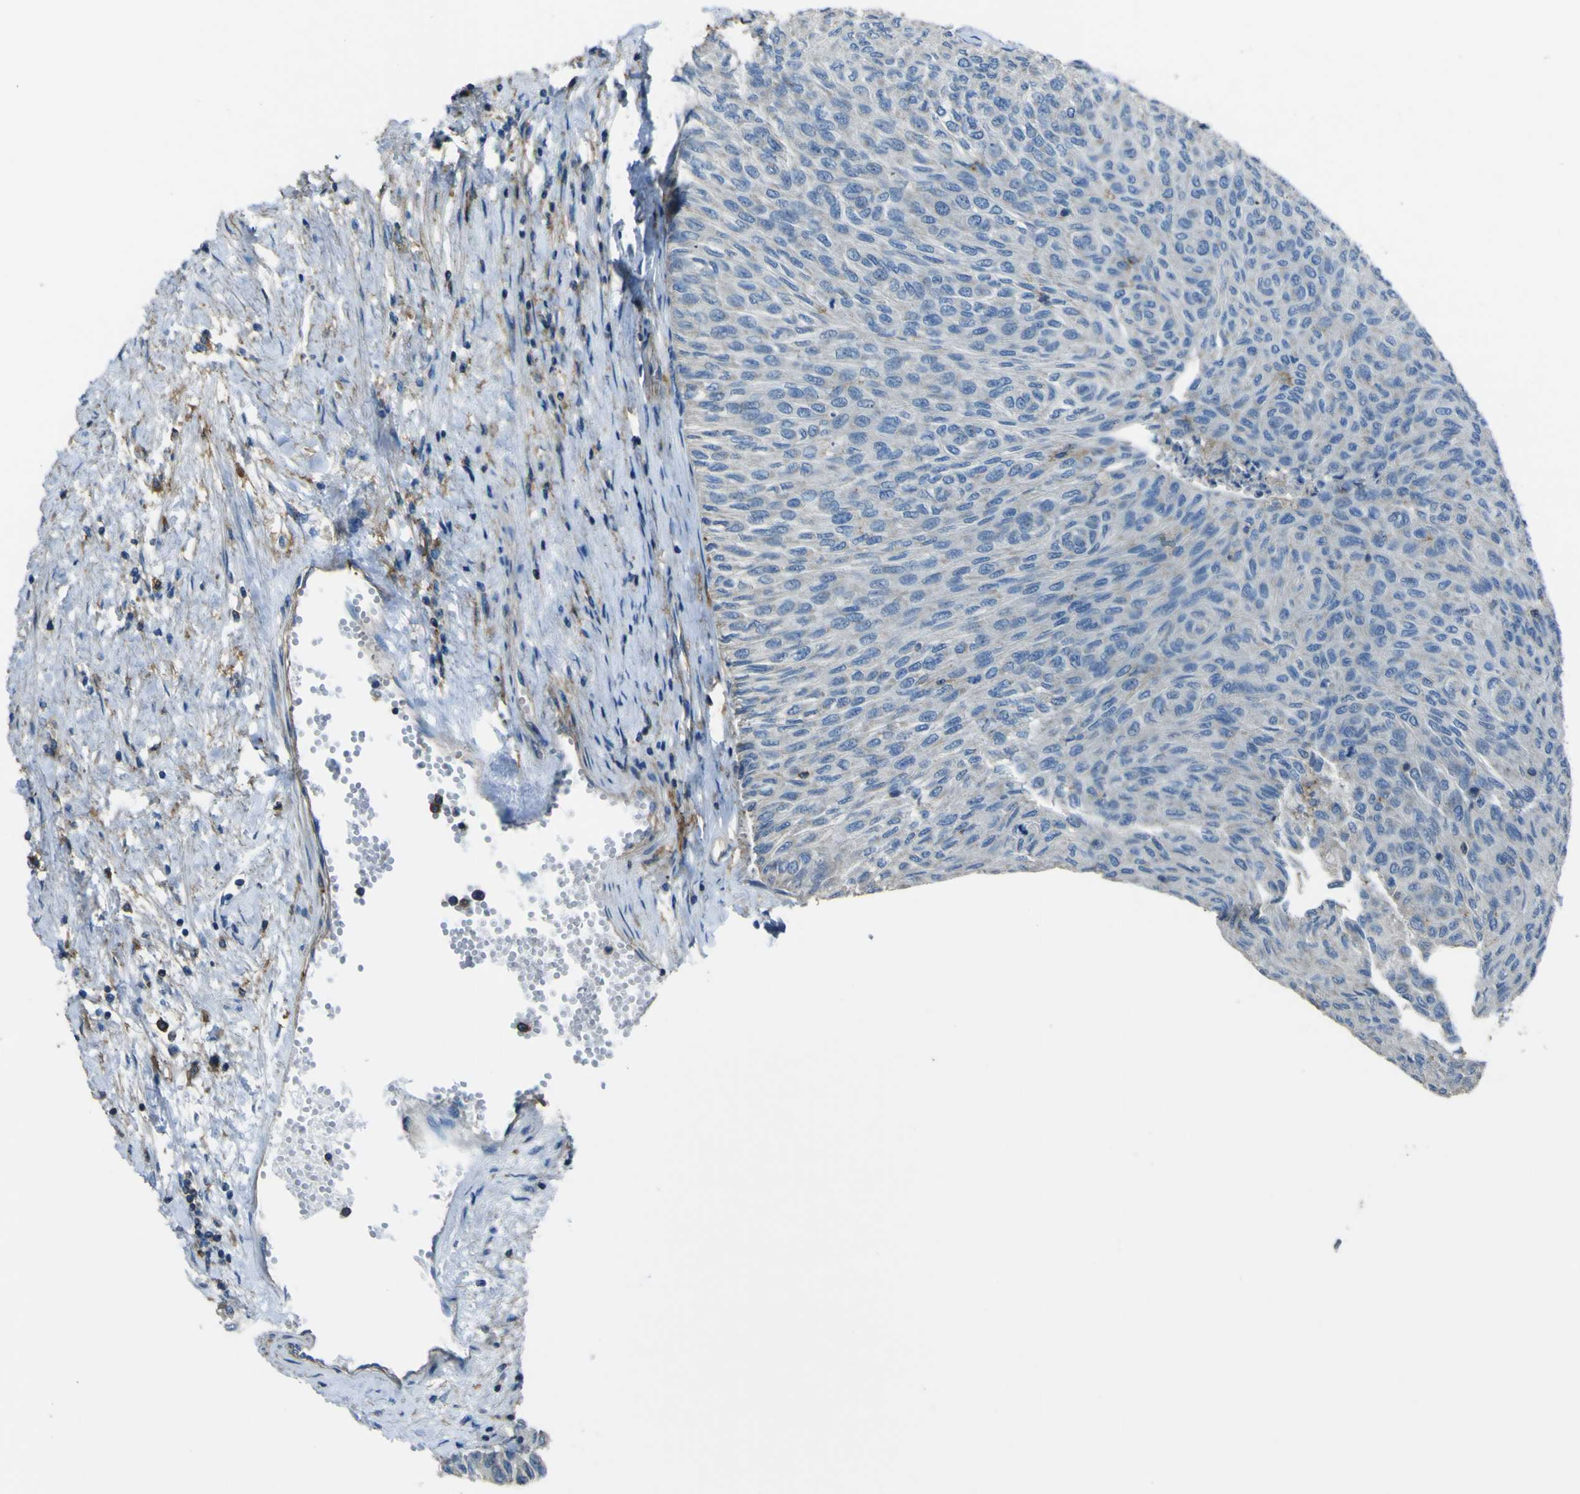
{"staining": {"intensity": "negative", "quantity": "none", "location": "none"}, "tissue": "urothelial cancer", "cell_type": "Tumor cells", "image_type": "cancer", "snomed": [{"axis": "morphology", "description": "Urothelial carcinoma, Low grade"}, {"axis": "topography", "description": "Urinary bladder"}], "caption": "A micrograph of urothelial cancer stained for a protein displays no brown staining in tumor cells. (DAB (3,3'-diaminobenzidine) immunohistochemistry (IHC) visualized using brightfield microscopy, high magnification).", "gene": "LAIR1", "patient": {"sex": "male", "age": 78}}